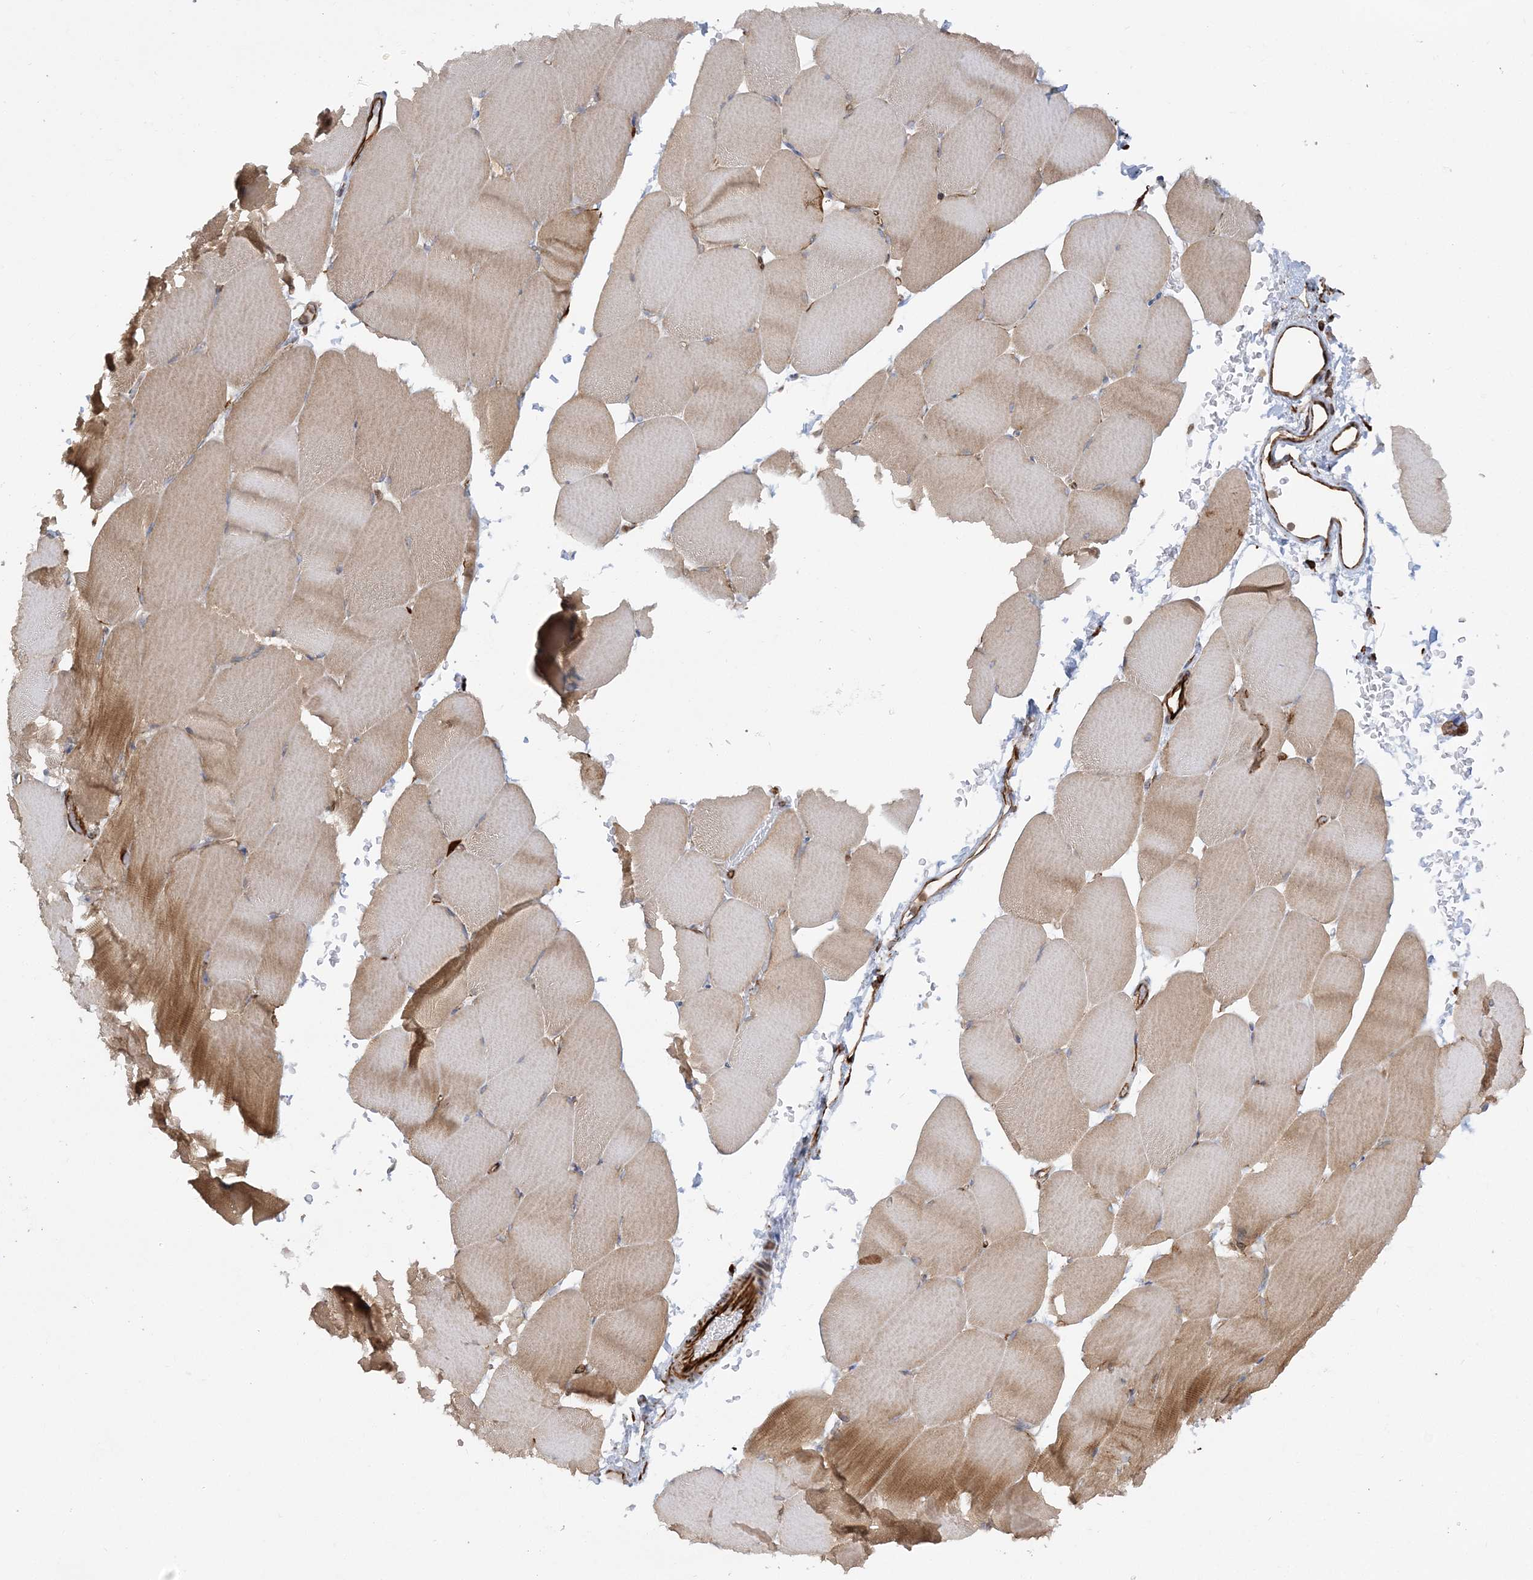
{"staining": {"intensity": "moderate", "quantity": "25%-75%", "location": "cytoplasmic/membranous"}, "tissue": "skeletal muscle", "cell_type": "Myocytes", "image_type": "normal", "snomed": [{"axis": "morphology", "description": "Normal tissue, NOS"}, {"axis": "topography", "description": "Skeletal muscle"}, {"axis": "topography", "description": "Parathyroid gland"}], "caption": "Immunohistochemical staining of normal human skeletal muscle shows moderate cytoplasmic/membranous protein staining in approximately 25%-75% of myocytes. (DAB IHC with brightfield microscopy, high magnification).", "gene": "SCLT1", "patient": {"sex": "female", "age": 37}}